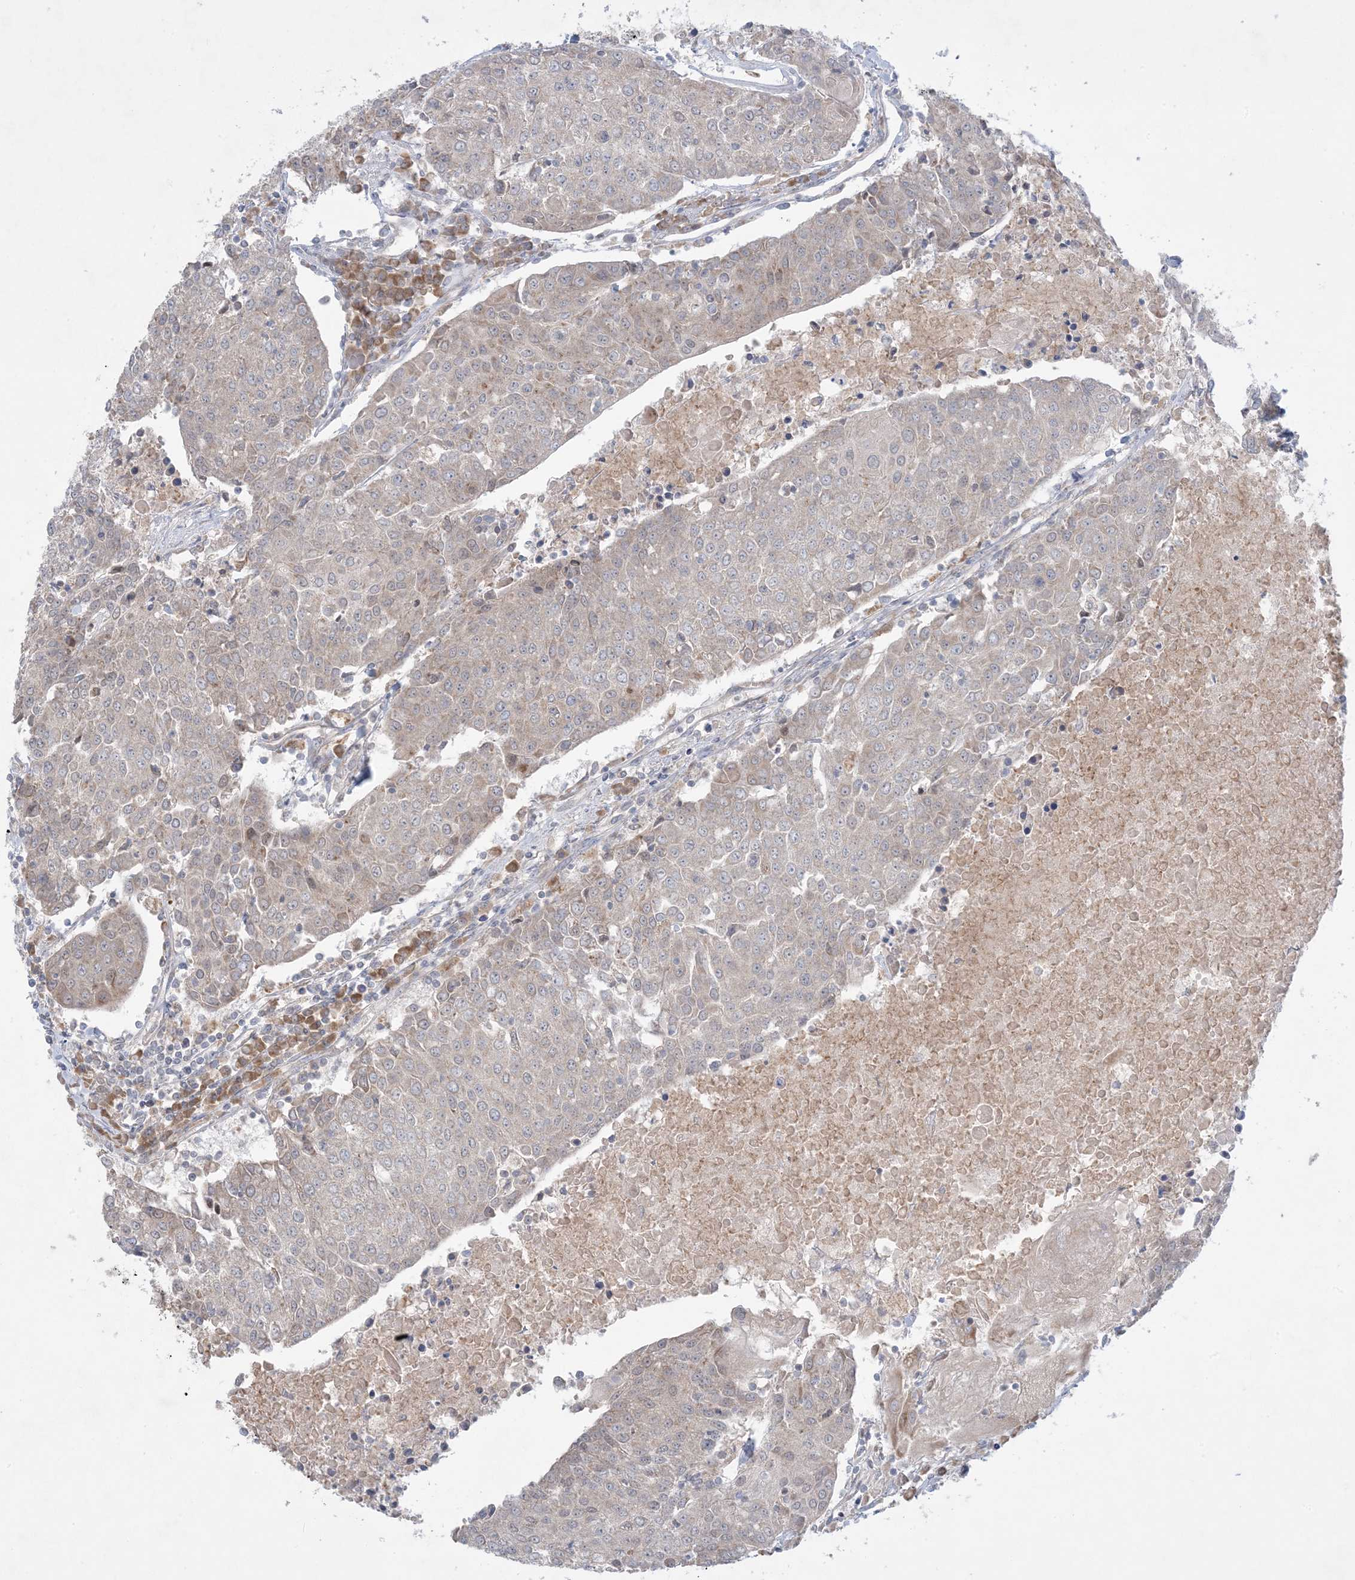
{"staining": {"intensity": "weak", "quantity": "<25%", "location": "cytoplasmic/membranous"}, "tissue": "urothelial cancer", "cell_type": "Tumor cells", "image_type": "cancer", "snomed": [{"axis": "morphology", "description": "Urothelial carcinoma, High grade"}, {"axis": "topography", "description": "Urinary bladder"}], "caption": "DAB (3,3'-diaminobenzidine) immunohistochemical staining of human high-grade urothelial carcinoma displays no significant positivity in tumor cells. (DAB immunohistochemistry, high magnification).", "gene": "MMGT1", "patient": {"sex": "female", "age": 85}}